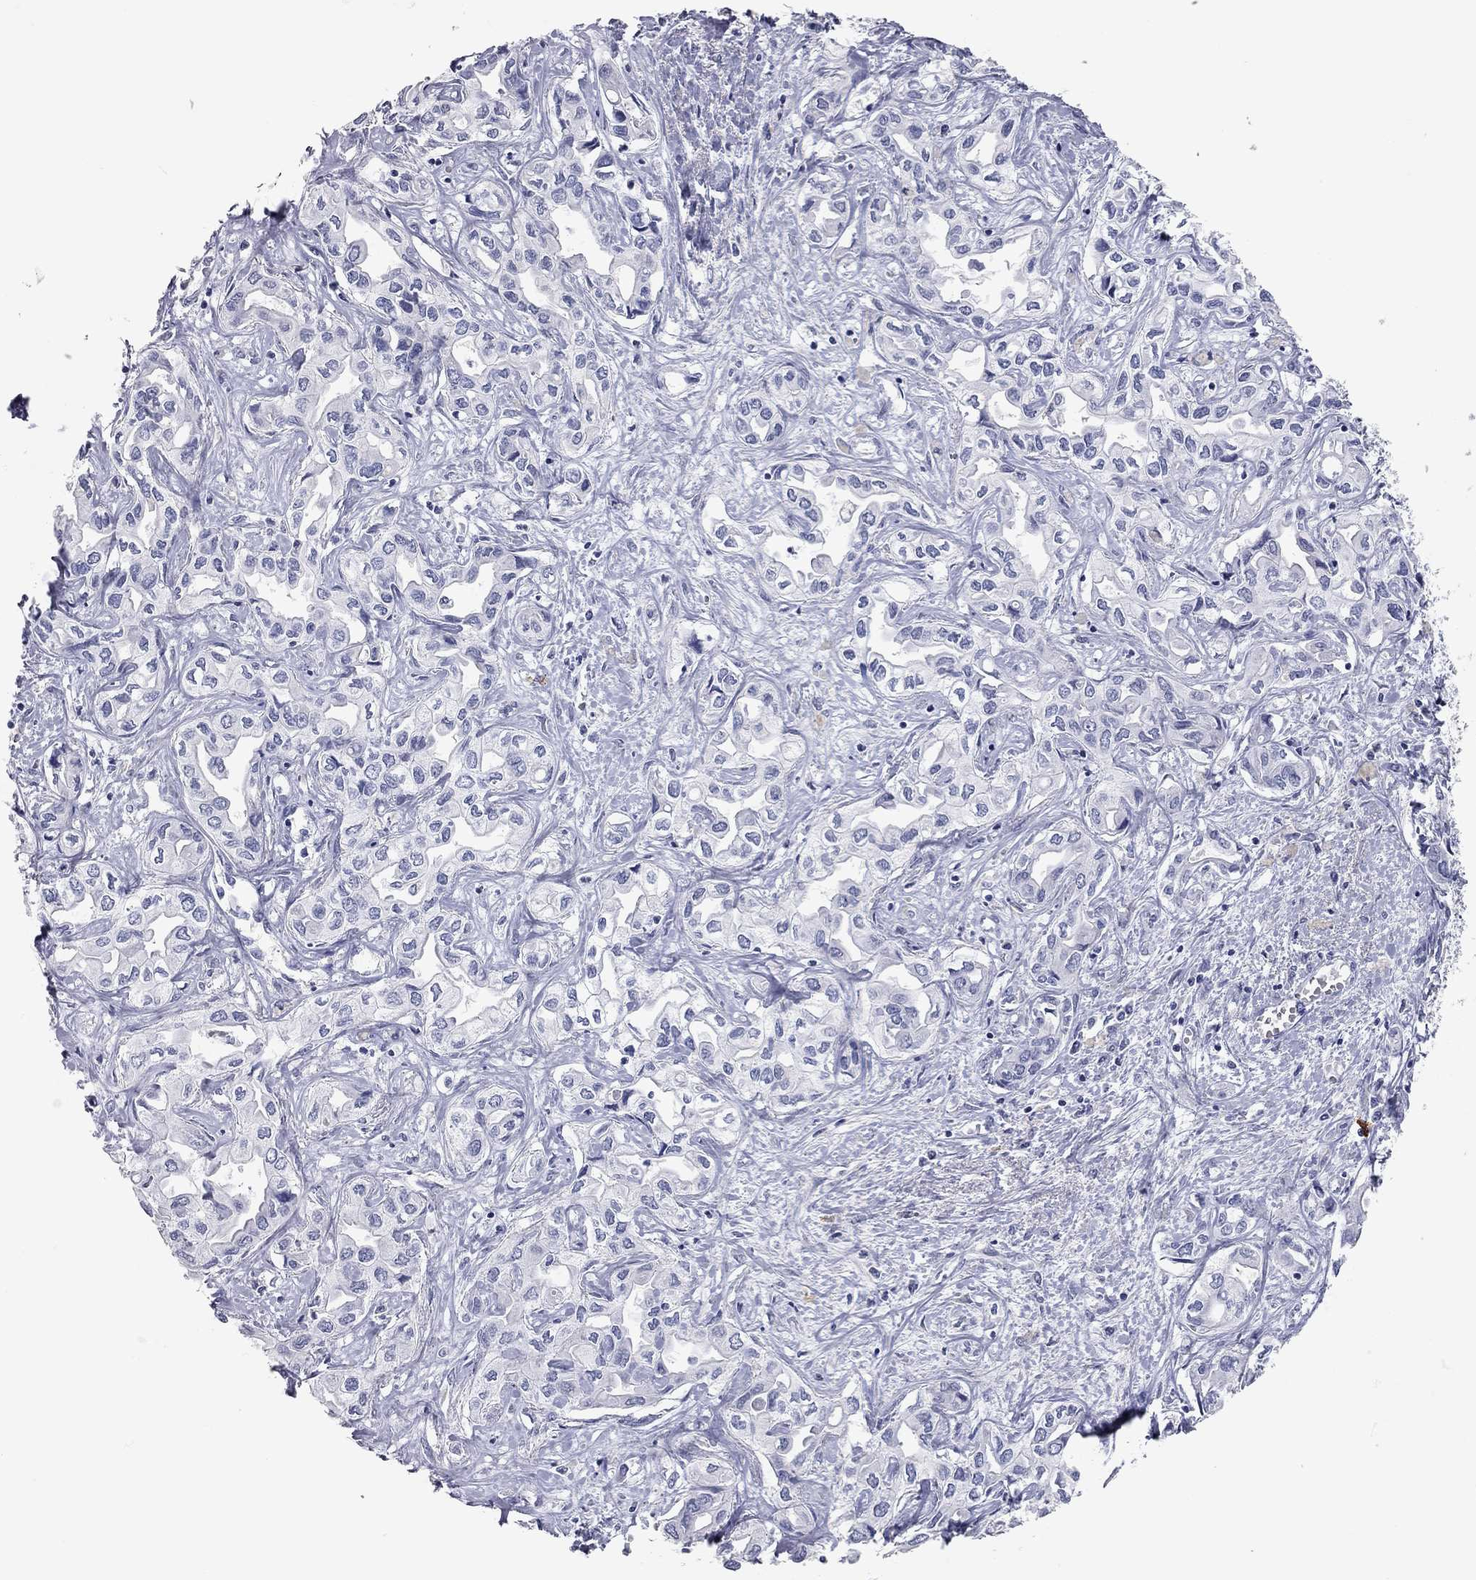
{"staining": {"intensity": "negative", "quantity": "none", "location": "none"}, "tissue": "liver cancer", "cell_type": "Tumor cells", "image_type": "cancer", "snomed": [{"axis": "morphology", "description": "Cholangiocarcinoma"}, {"axis": "topography", "description": "Liver"}], "caption": "Immunohistochemistry of human cholangiocarcinoma (liver) reveals no positivity in tumor cells.", "gene": "C10orf90", "patient": {"sex": "female", "age": 64}}